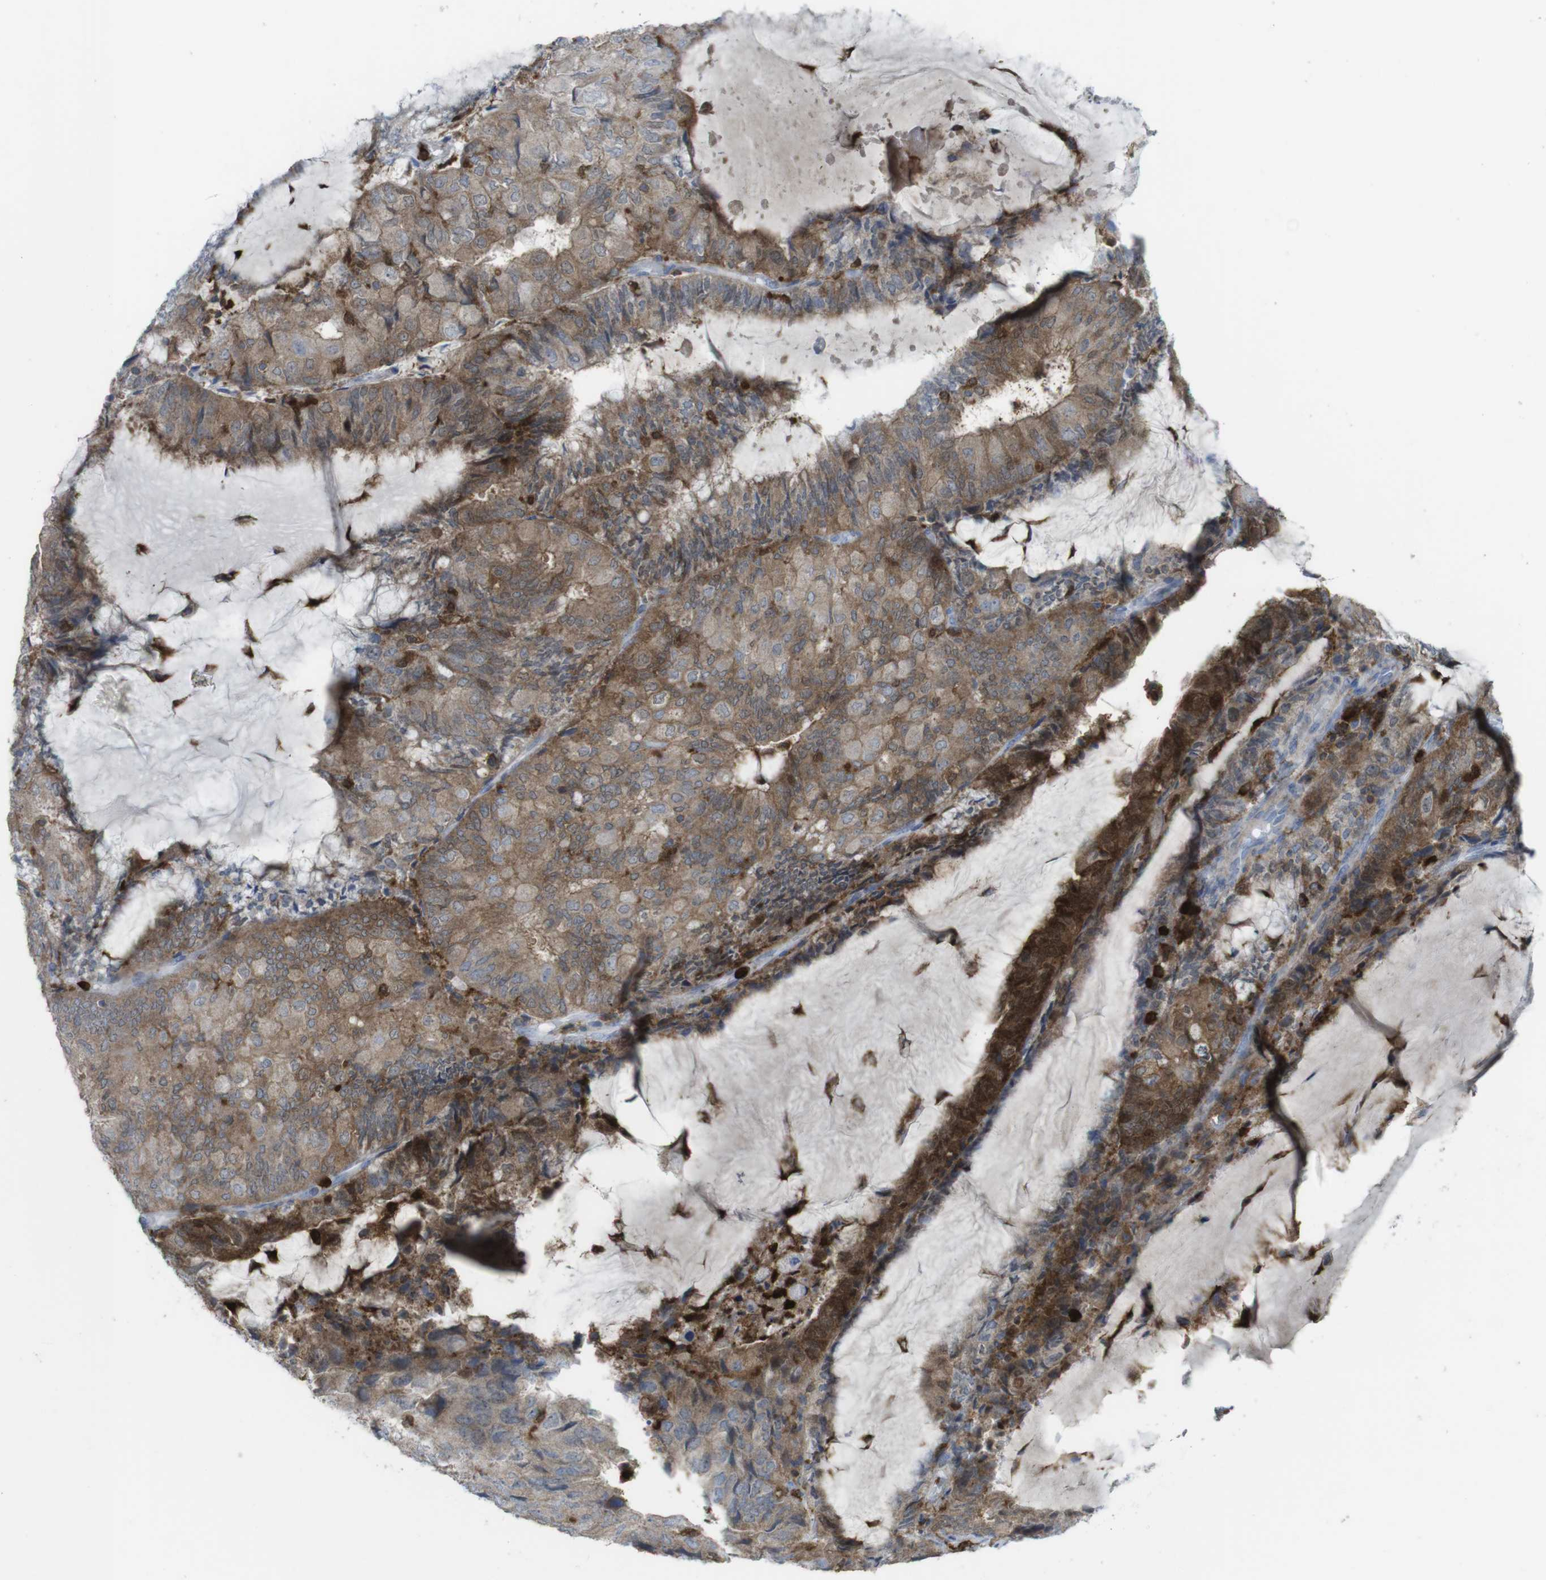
{"staining": {"intensity": "moderate", "quantity": ">75%", "location": "cytoplasmic/membranous"}, "tissue": "endometrial cancer", "cell_type": "Tumor cells", "image_type": "cancer", "snomed": [{"axis": "morphology", "description": "Adenocarcinoma, NOS"}, {"axis": "topography", "description": "Endometrium"}], "caption": "This is a histology image of immunohistochemistry staining of endometrial adenocarcinoma, which shows moderate positivity in the cytoplasmic/membranous of tumor cells.", "gene": "PRKCD", "patient": {"sex": "female", "age": 81}}